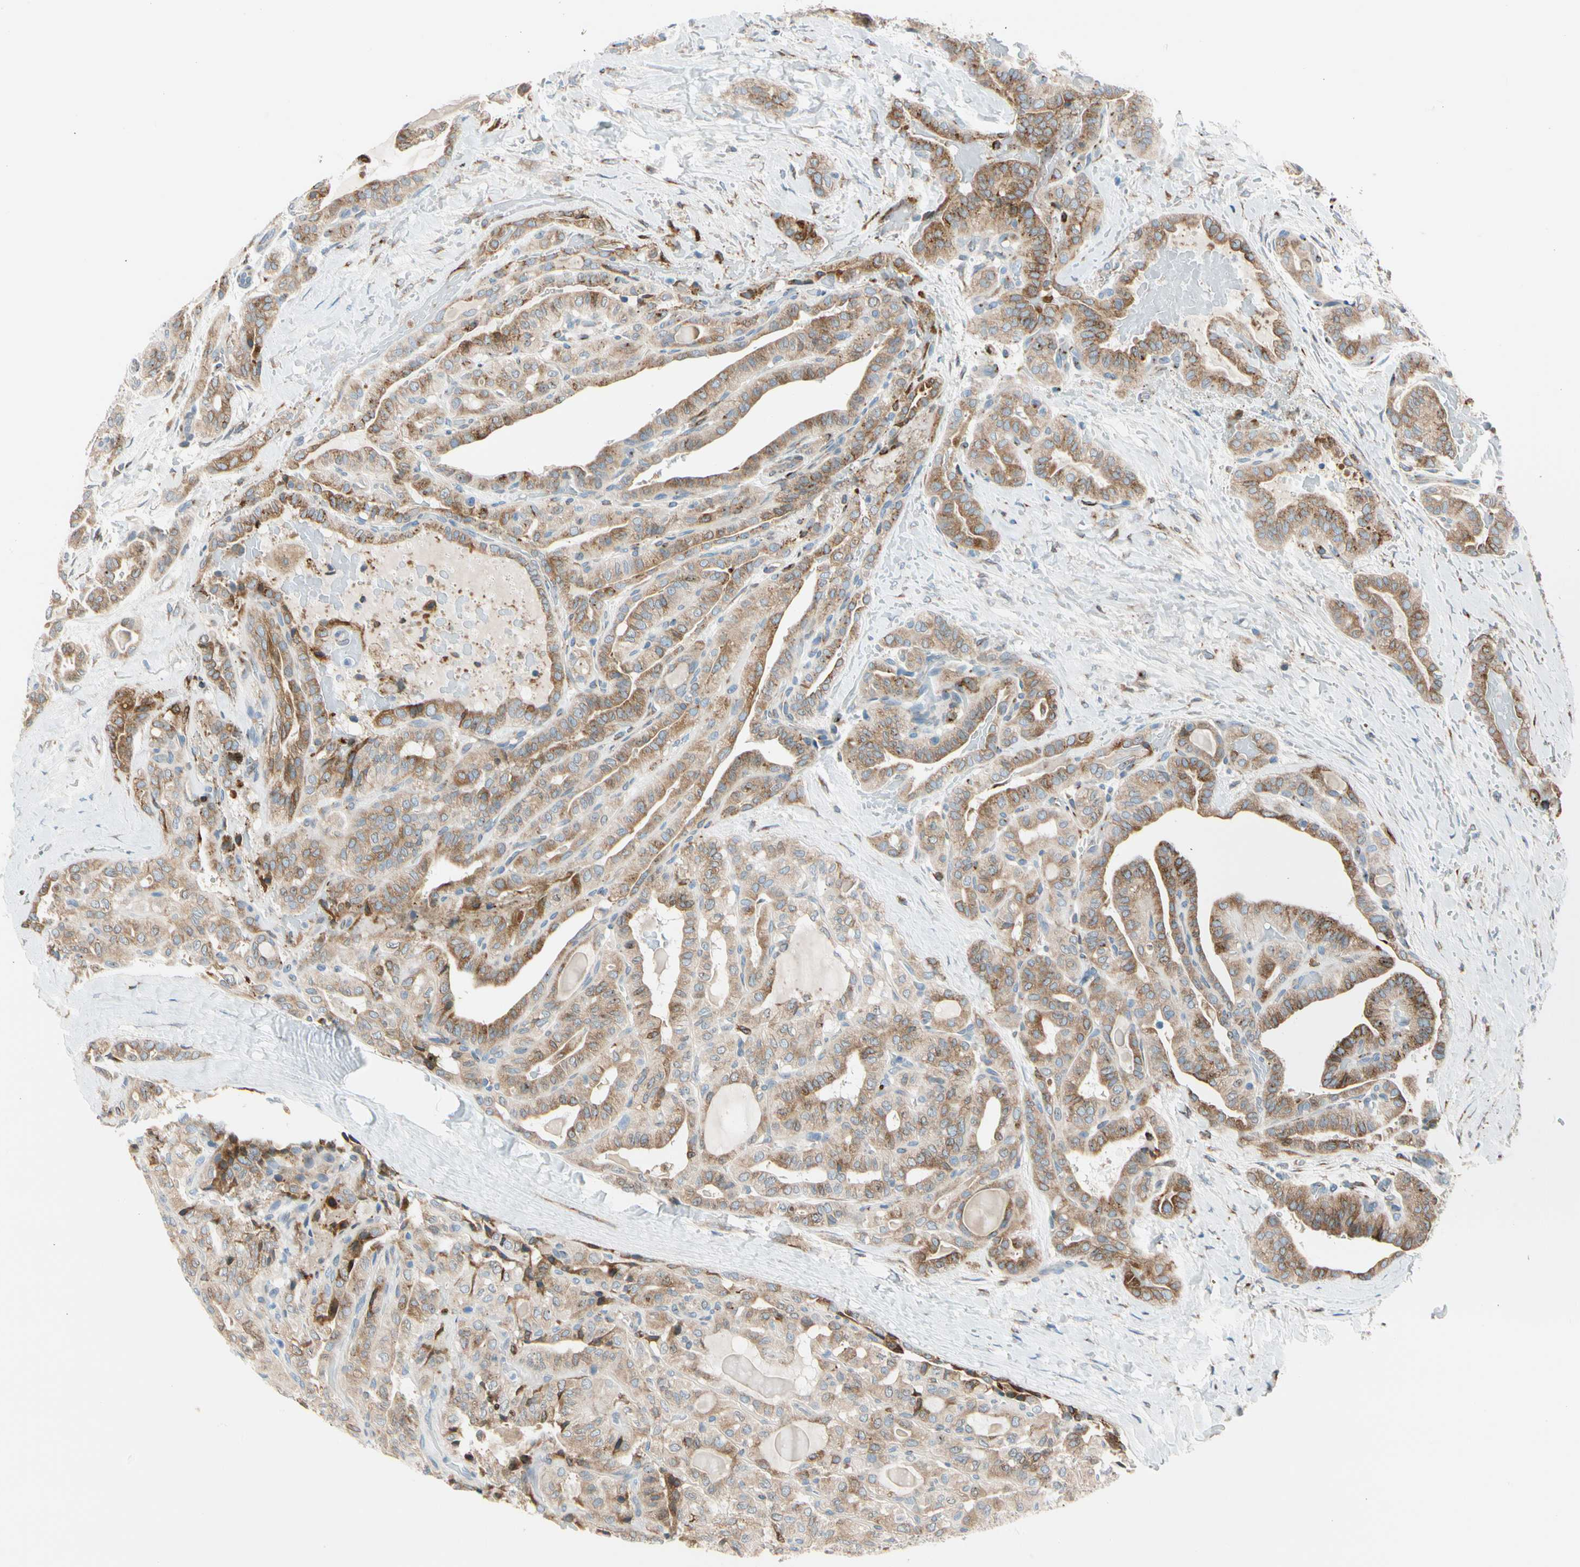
{"staining": {"intensity": "moderate", "quantity": ">75%", "location": "cytoplasmic/membranous"}, "tissue": "thyroid cancer", "cell_type": "Tumor cells", "image_type": "cancer", "snomed": [{"axis": "morphology", "description": "Papillary adenocarcinoma, NOS"}, {"axis": "topography", "description": "Thyroid gland"}], "caption": "Immunohistochemical staining of thyroid papillary adenocarcinoma demonstrates medium levels of moderate cytoplasmic/membranous protein staining in approximately >75% of tumor cells.", "gene": "NUCB1", "patient": {"sex": "male", "age": 77}}